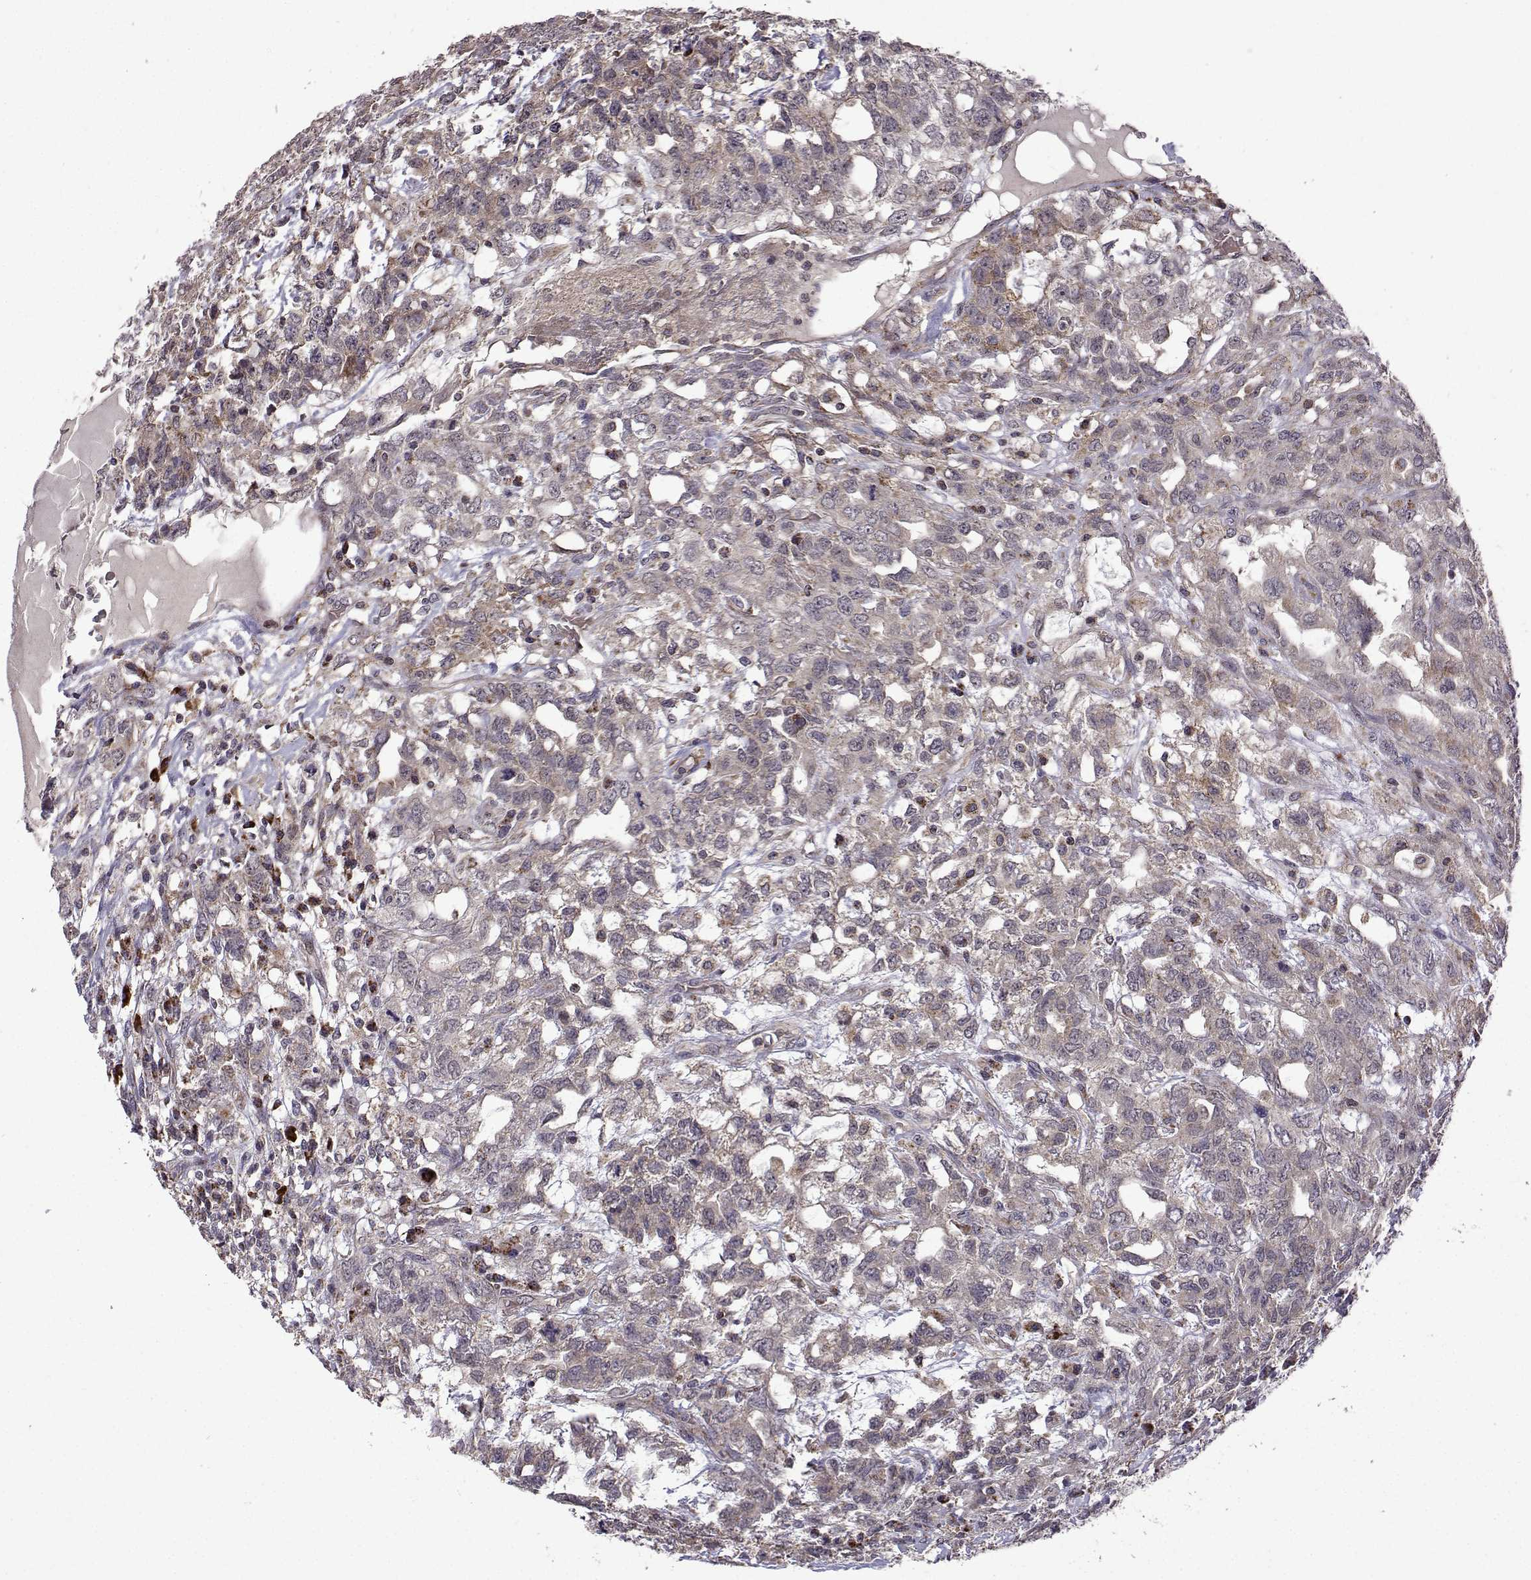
{"staining": {"intensity": "weak", "quantity": "<25%", "location": "cytoplasmic/membranous"}, "tissue": "testis cancer", "cell_type": "Tumor cells", "image_type": "cancer", "snomed": [{"axis": "morphology", "description": "Seminoma, NOS"}, {"axis": "topography", "description": "Testis"}], "caption": "The immunohistochemistry micrograph has no significant positivity in tumor cells of testis cancer tissue.", "gene": "TAB2", "patient": {"sex": "male", "age": 52}}